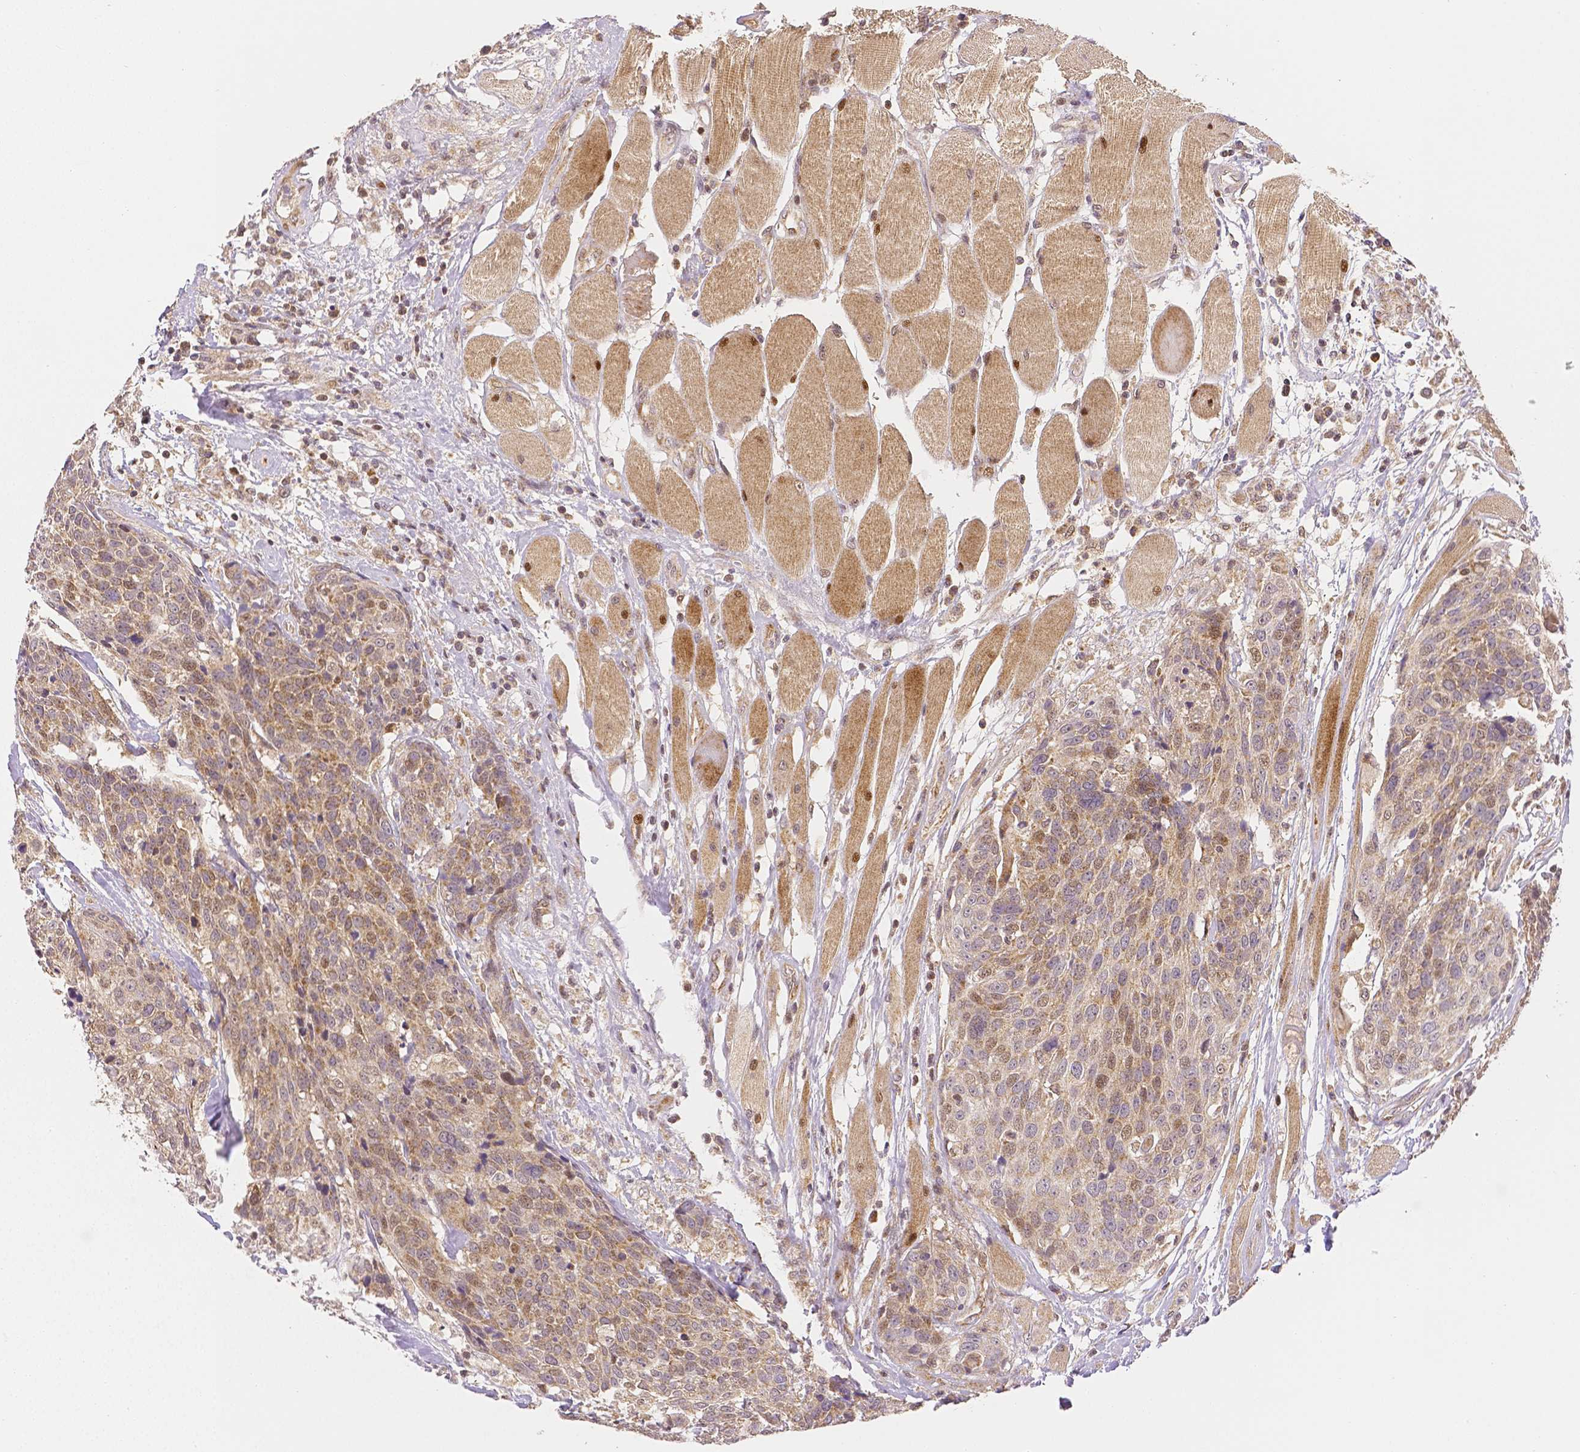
{"staining": {"intensity": "weak", "quantity": ">75%", "location": "cytoplasmic/membranous,nuclear"}, "tissue": "head and neck cancer", "cell_type": "Tumor cells", "image_type": "cancer", "snomed": [{"axis": "morphology", "description": "Squamous cell carcinoma, NOS"}, {"axis": "topography", "description": "Oral tissue"}, {"axis": "topography", "description": "Head-Neck"}], "caption": "Immunohistochemical staining of human squamous cell carcinoma (head and neck) exhibits low levels of weak cytoplasmic/membranous and nuclear protein positivity in about >75% of tumor cells. The protein of interest is stained brown, and the nuclei are stained in blue (DAB (3,3'-diaminobenzidine) IHC with brightfield microscopy, high magnification).", "gene": "RHOT1", "patient": {"sex": "male", "age": 64}}